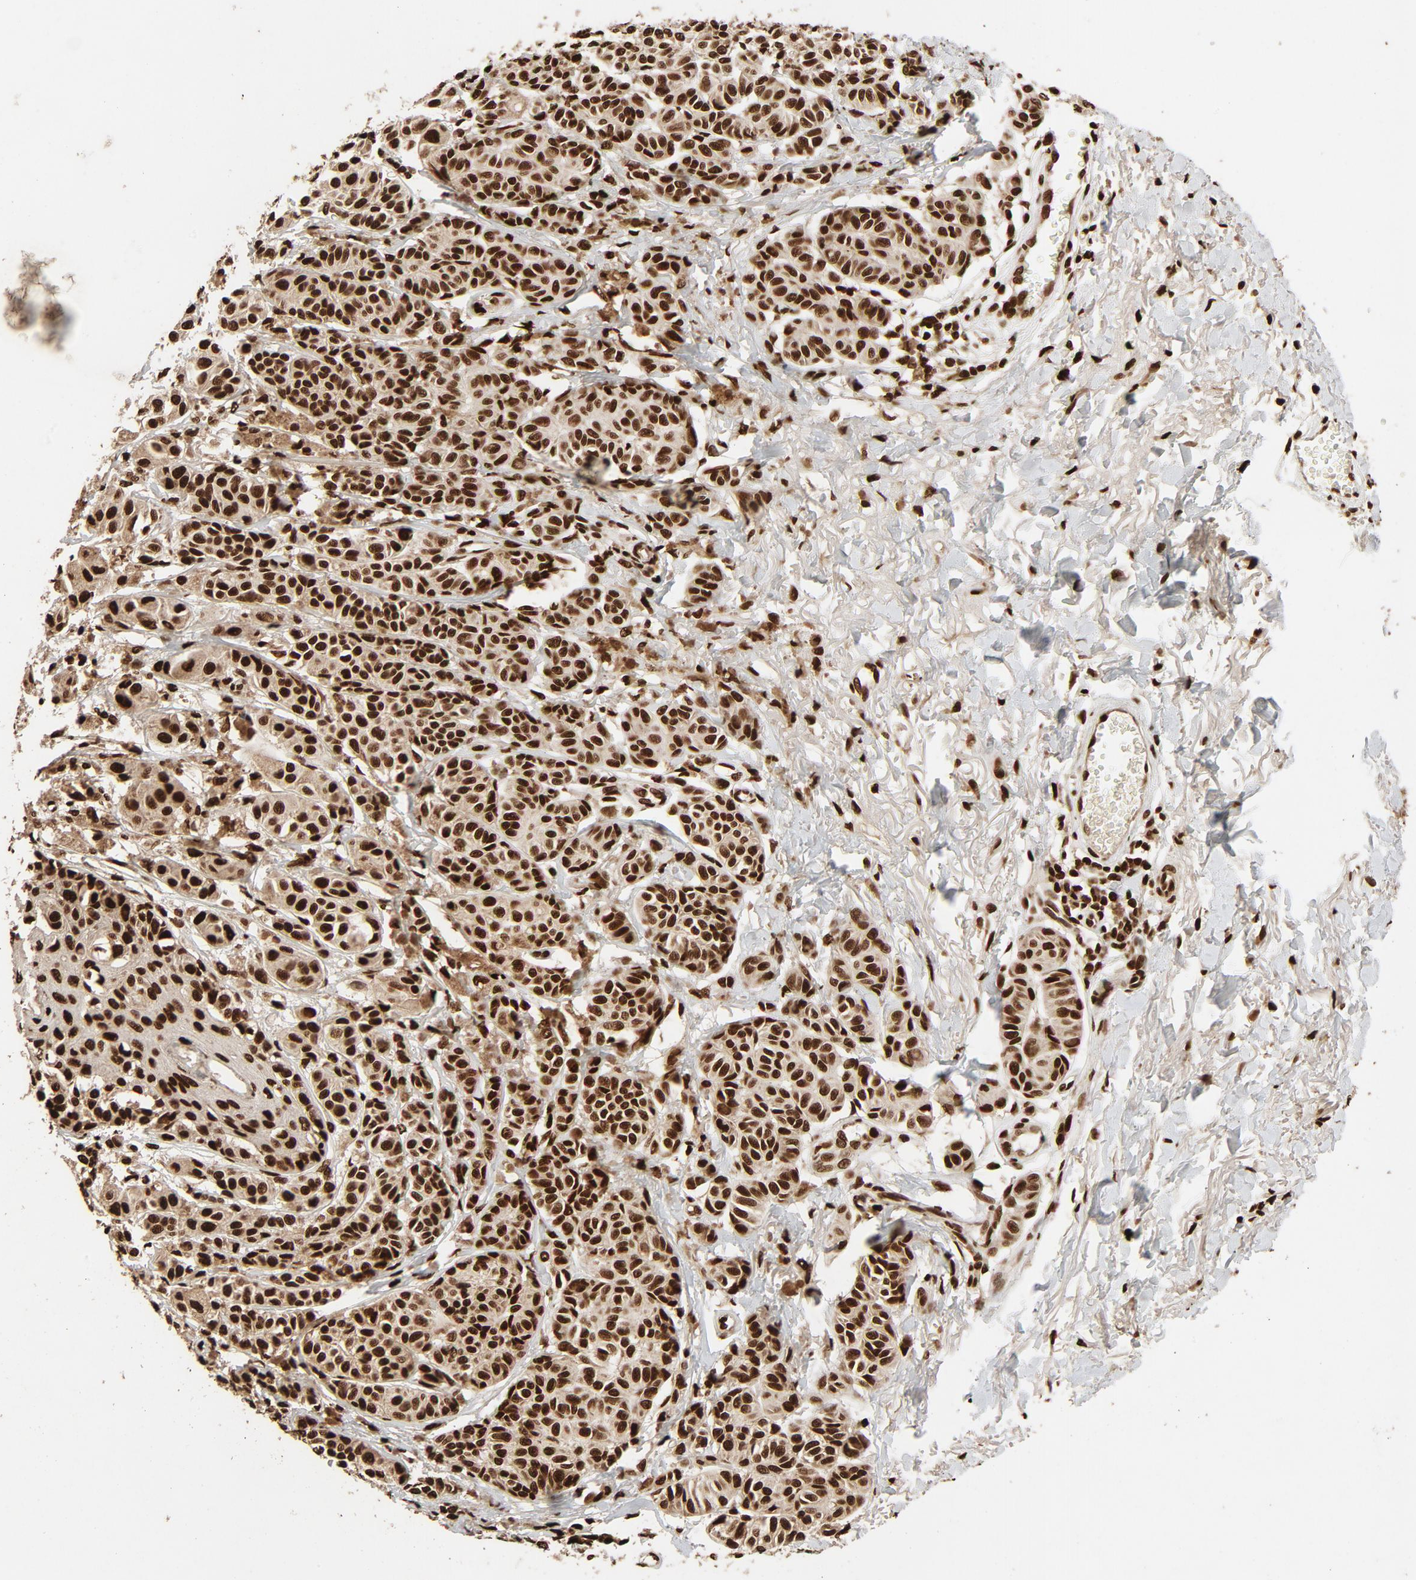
{"staining": {"intensity": "strong", "quantity": ">75%", "location": "nuclear"}, "tissue": "melanoma", "cell_type": "Tumor cells", "image_type": "cancer", "snomed": [{"axis": "morphology", "description": "Malignant melanoma, NOS"}, {"axis": "topography", "description": "Skin"}], "caption": "Immunohistochemistry (IHC) (DAB (3,3'-diaminobenzidine)) staining of human melanoma displays strong nuclear protein expression in about >75% of tumor cells.", "gene": "TP53BP1", "patient": {"sex": "male", "age": 76}}